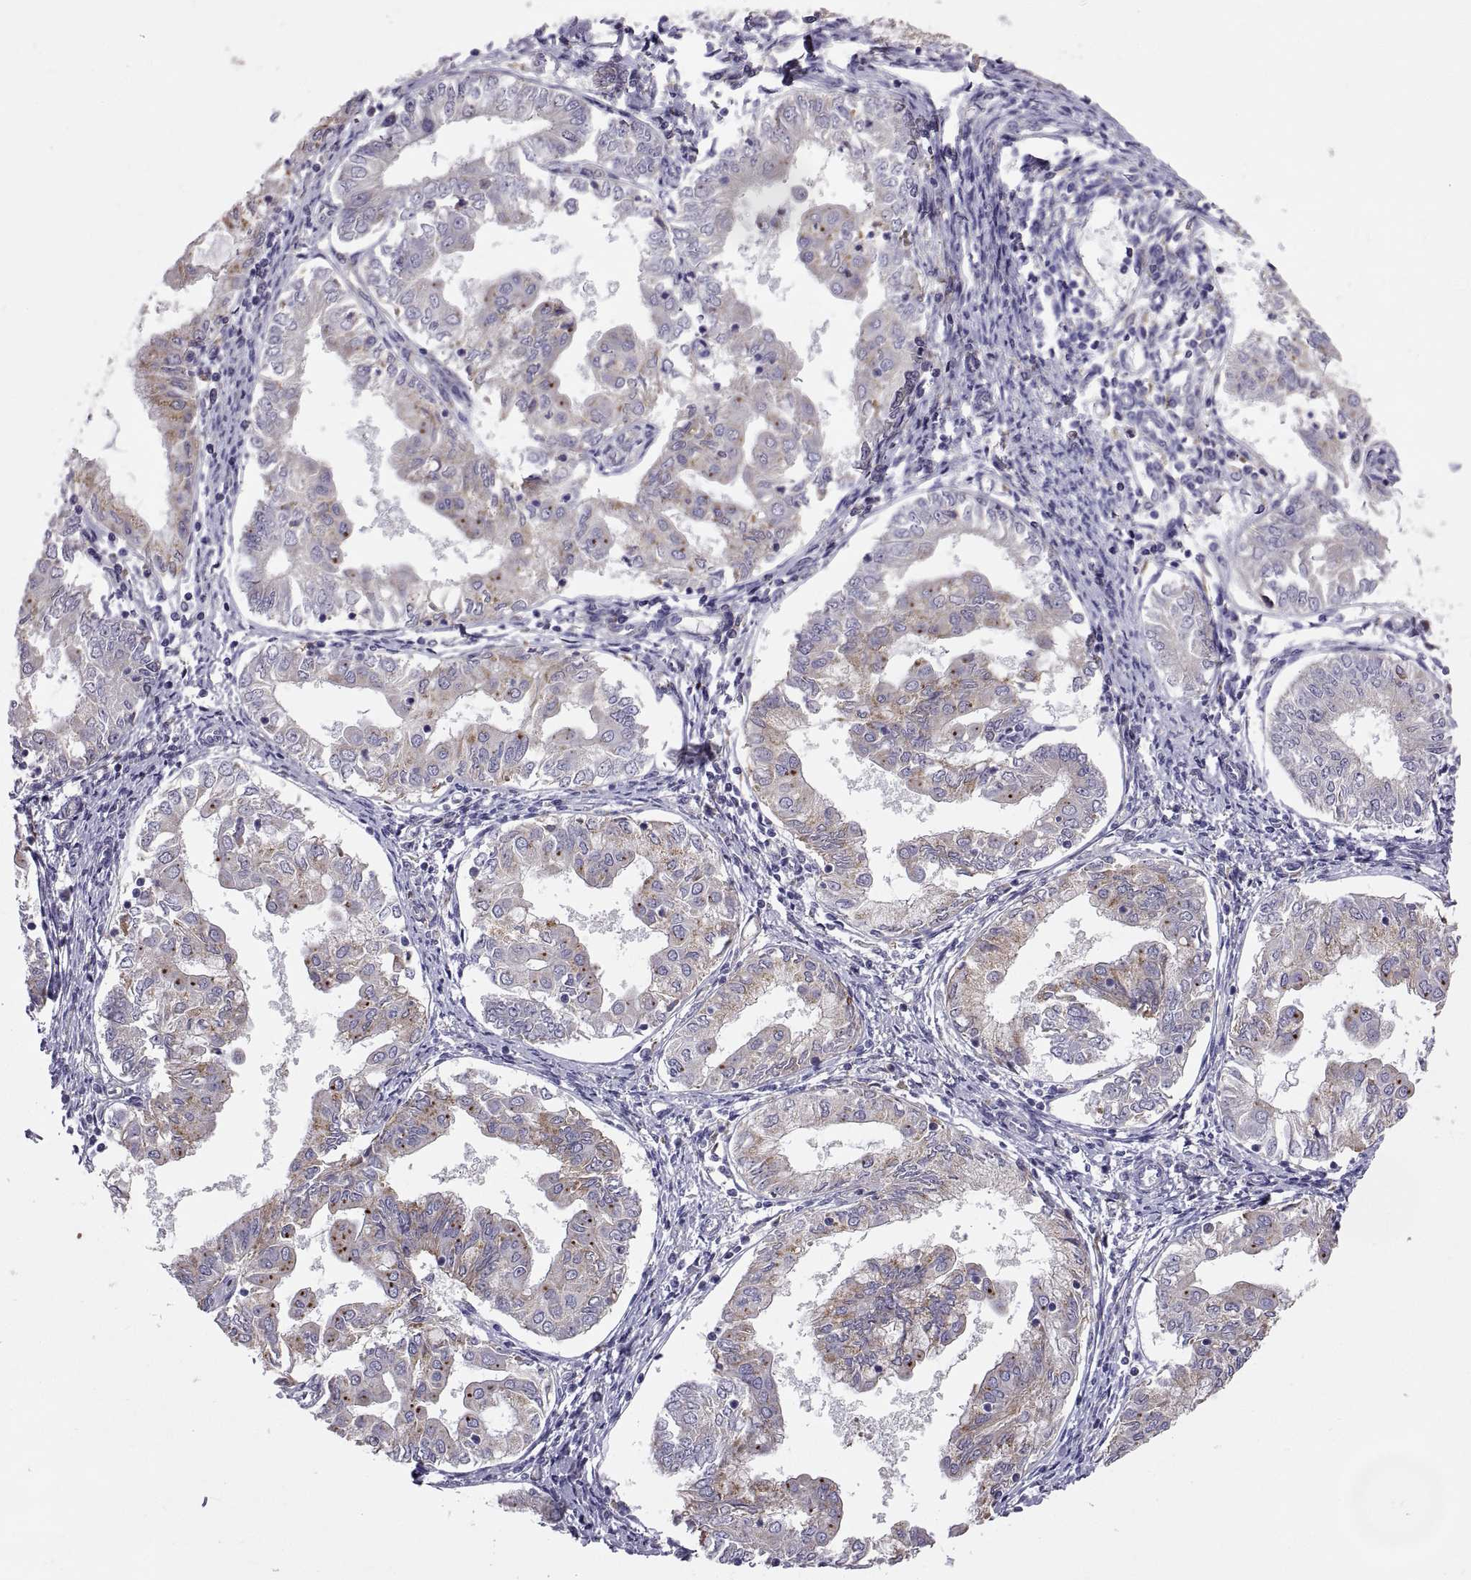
{"staining": {"intensity": "moderate", "quantity": "<25%", "location": "cytoplasmic/membranous"}, "tissue": "endometrial cancer", "cell_type": "Tumor cells", "image_type": "cancer", "snomed": [{"axis": "morphology", "description": "Adenocarcinoma, NOS"}, {"axis": "topography", "description": "Endometrium"}], "caption": "Immunohistochemistry (IHC) image of human endometrial adenocarcinoma stained for a protein (brown), which reveals low levels of moderate cytoplasmic/membranous staining in approximately <25% of tumor cells.", "gene": "ARSL", "patient": {"sex": "female", "age": 68}}